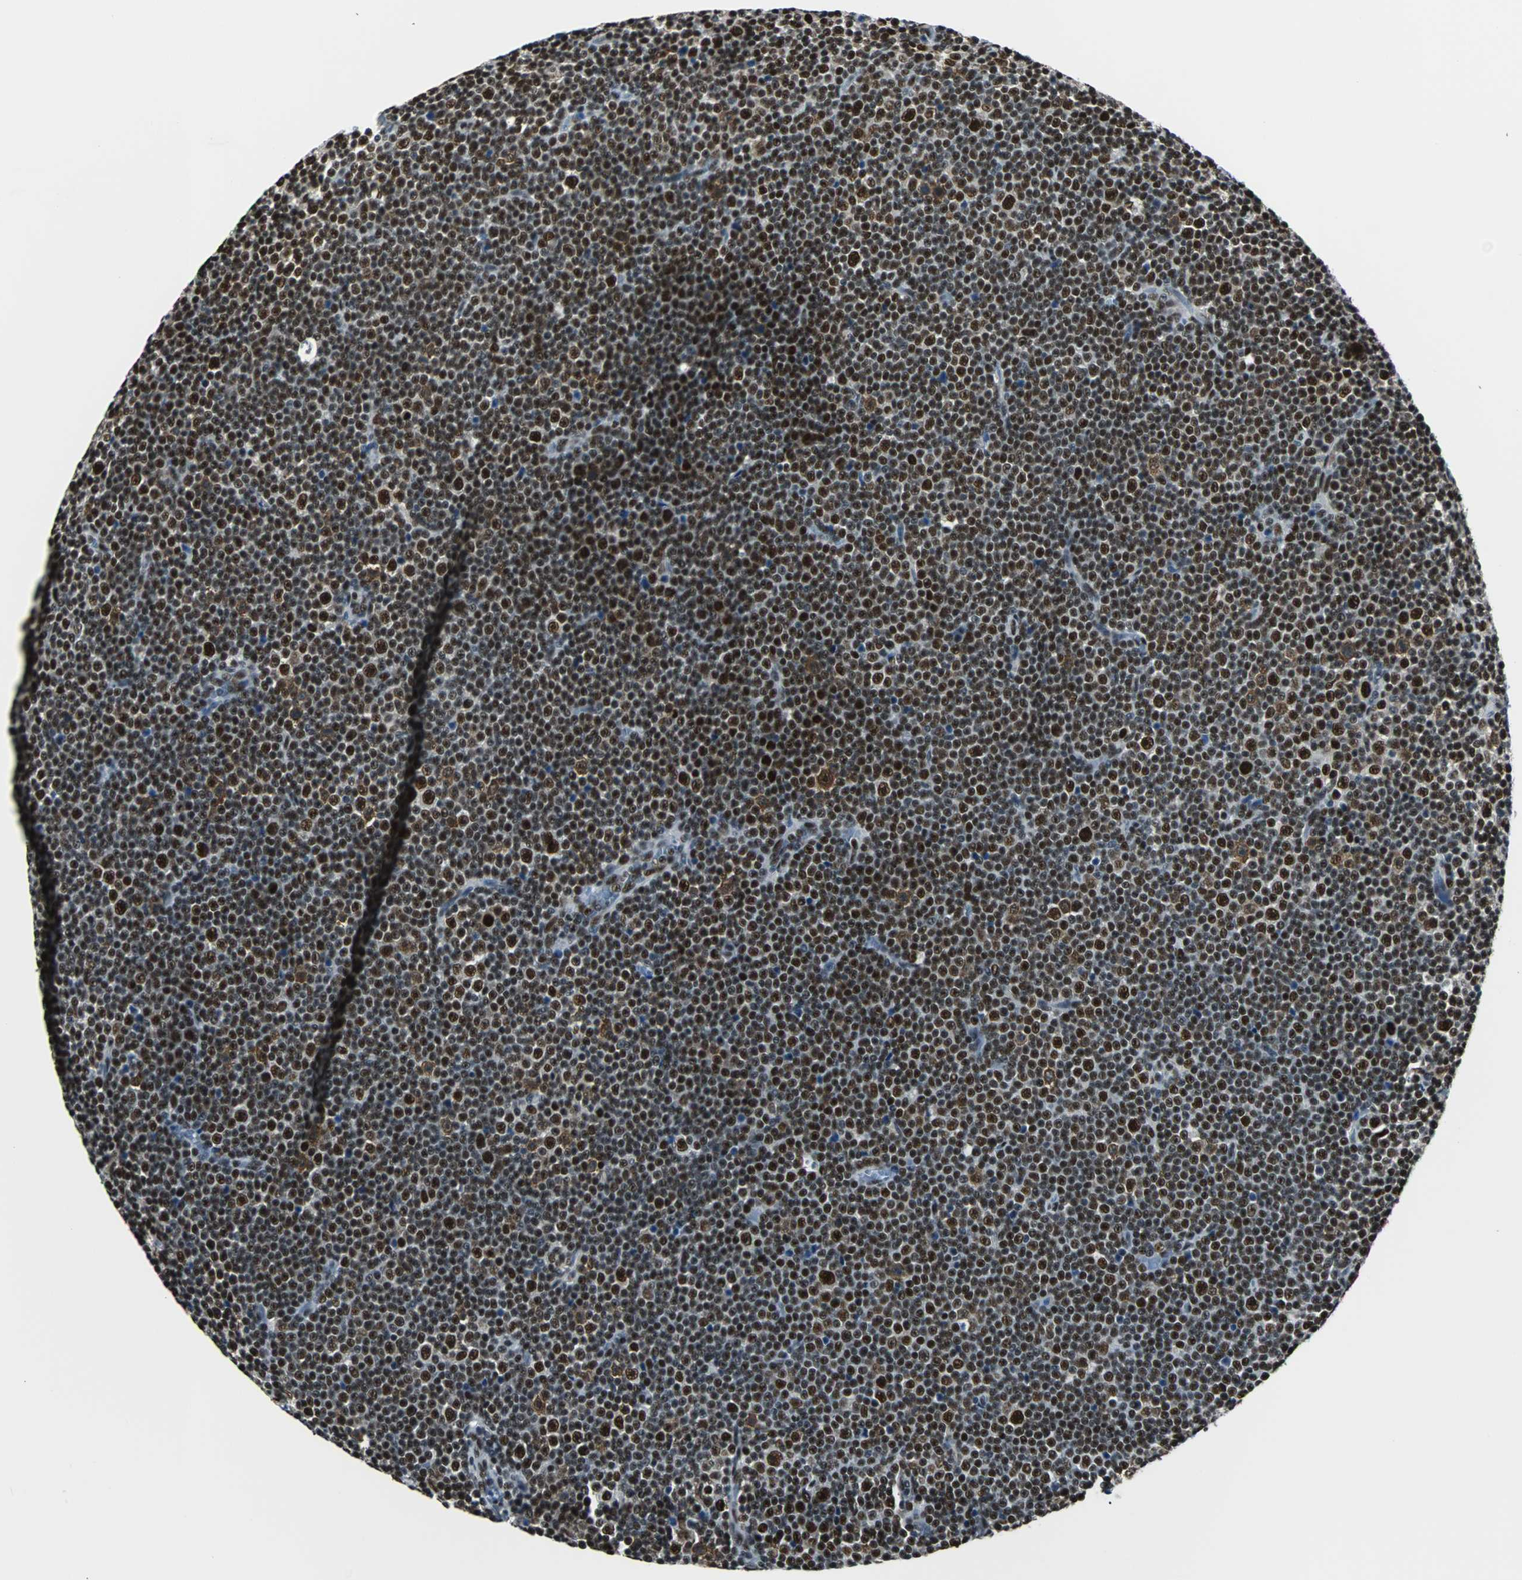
{"staining": {"intensity": "strong", "quantity": ">75%", "location": "nuclear"}, "tissue": "lymphoma", "cell_type": "Tumor cells", "image_type": "cancer", "snomed": [{"axis": "morphology", "description": "Malignant lymphoma, non-Hodgkin's type, Low grade"}, {"axis": "topography", "description": "Lymph node"}], "caption": "Malignant lymphoma, non-Hodgkin's type (low-grade) stained with DAB immunohistochemistry (IHC) exhibits high levels of strong nuclear expression in about >75% of tumor cells.", "gene": "XRCC4", "patient": {"sex": "female", "age": 67}}